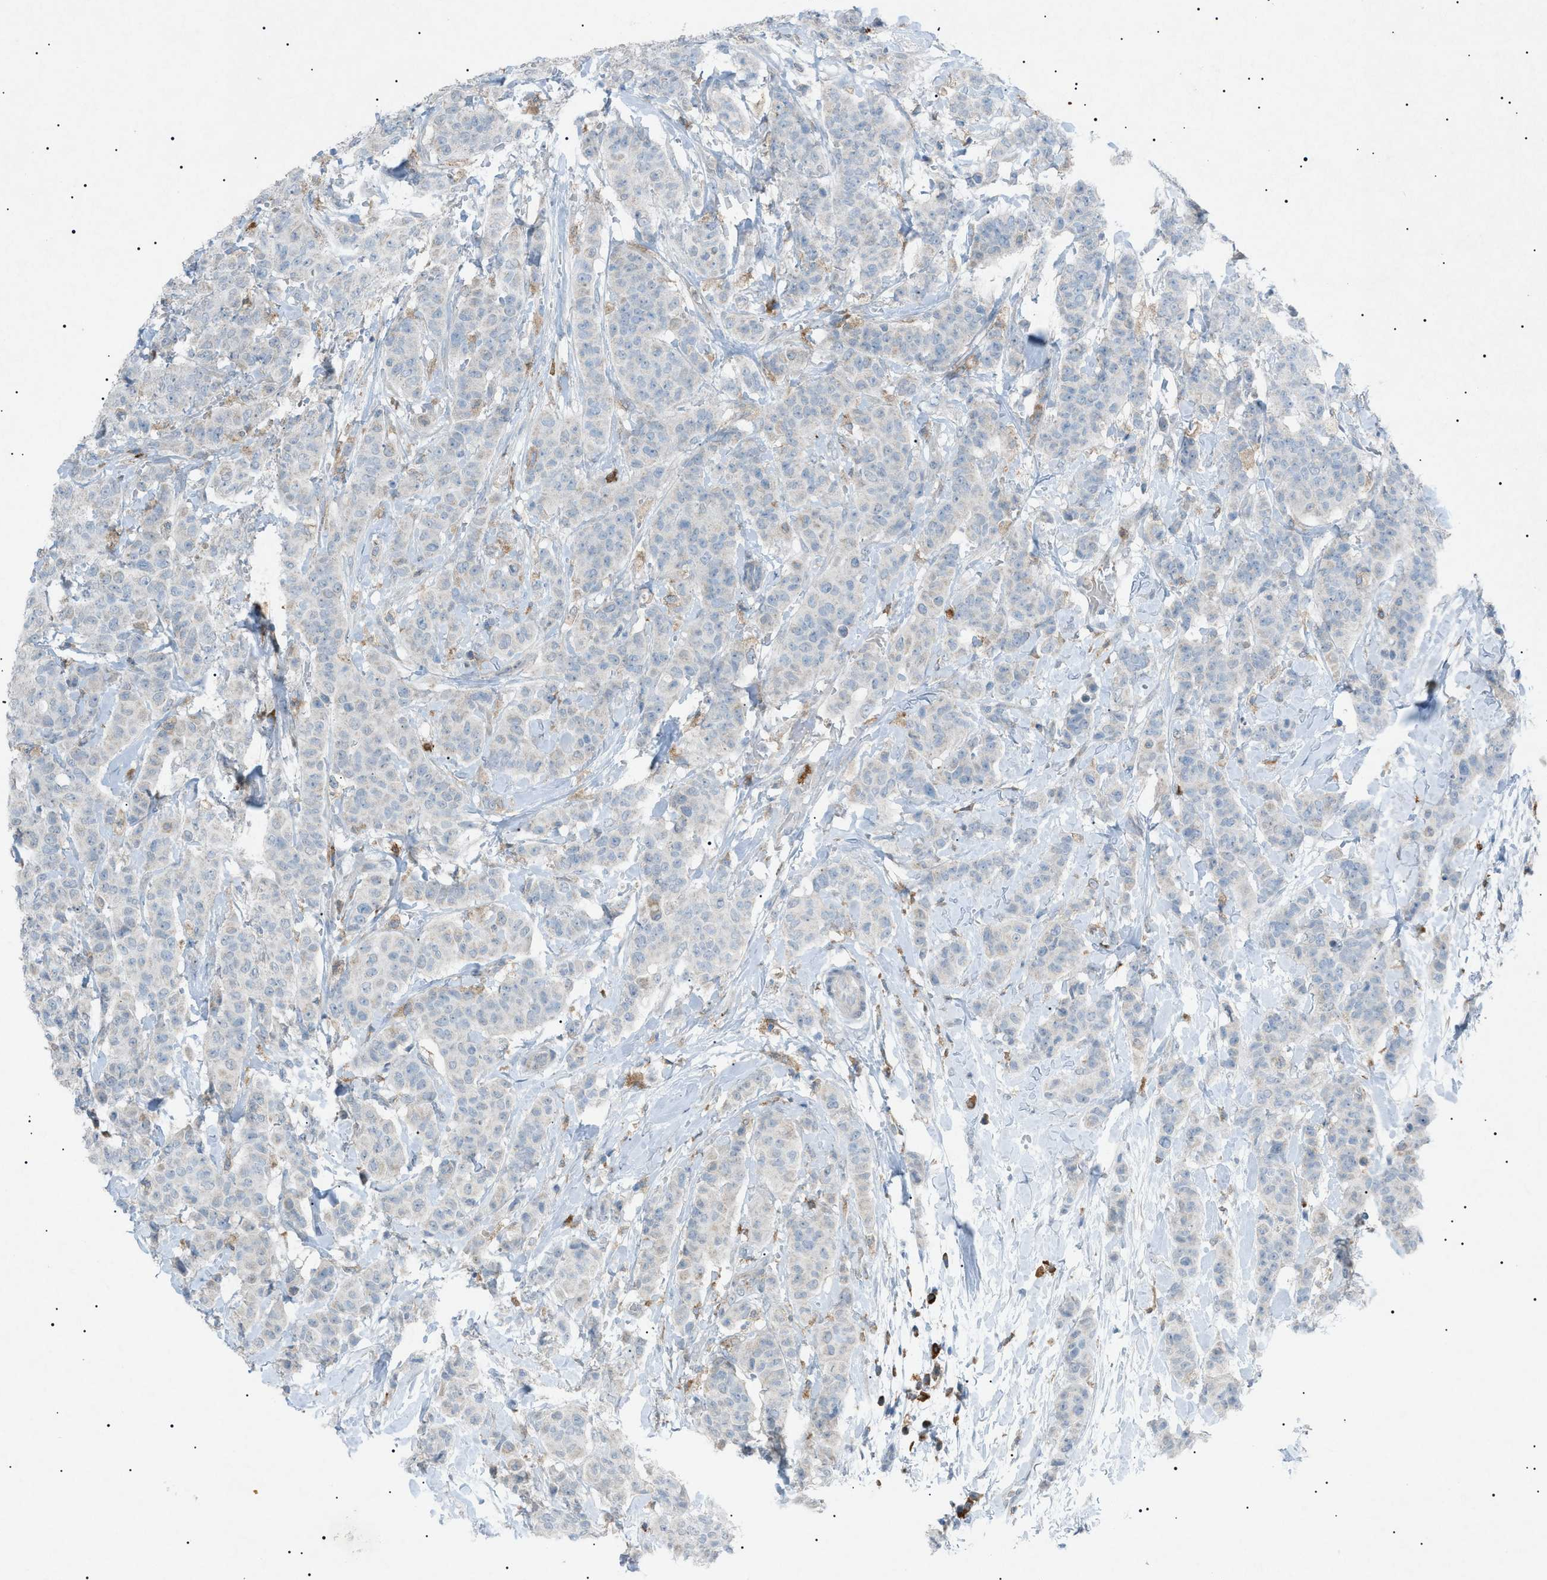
{"staining": {"intensity": "negative", "quantity": "none", "location": "none"}, "tissue": "breast cancer", "cell_type": "Tumor cells", "image_type": "cancer", "snomed": [{"axis": "morphology", "description": "Normal tissue, NOS"}, {"axis": "morphology", "description": "Duct carcinoma"}, {"axis": "topography", "description": "Breast"}], "caption": "A high-resolution photomicrograph shows immunohistochemistry staining of breast invasive ductal carcinoma, which reveals no significant staining in tumor cells.", "gene": "BTK", "patient": {"sex": "female", "age": 40}}